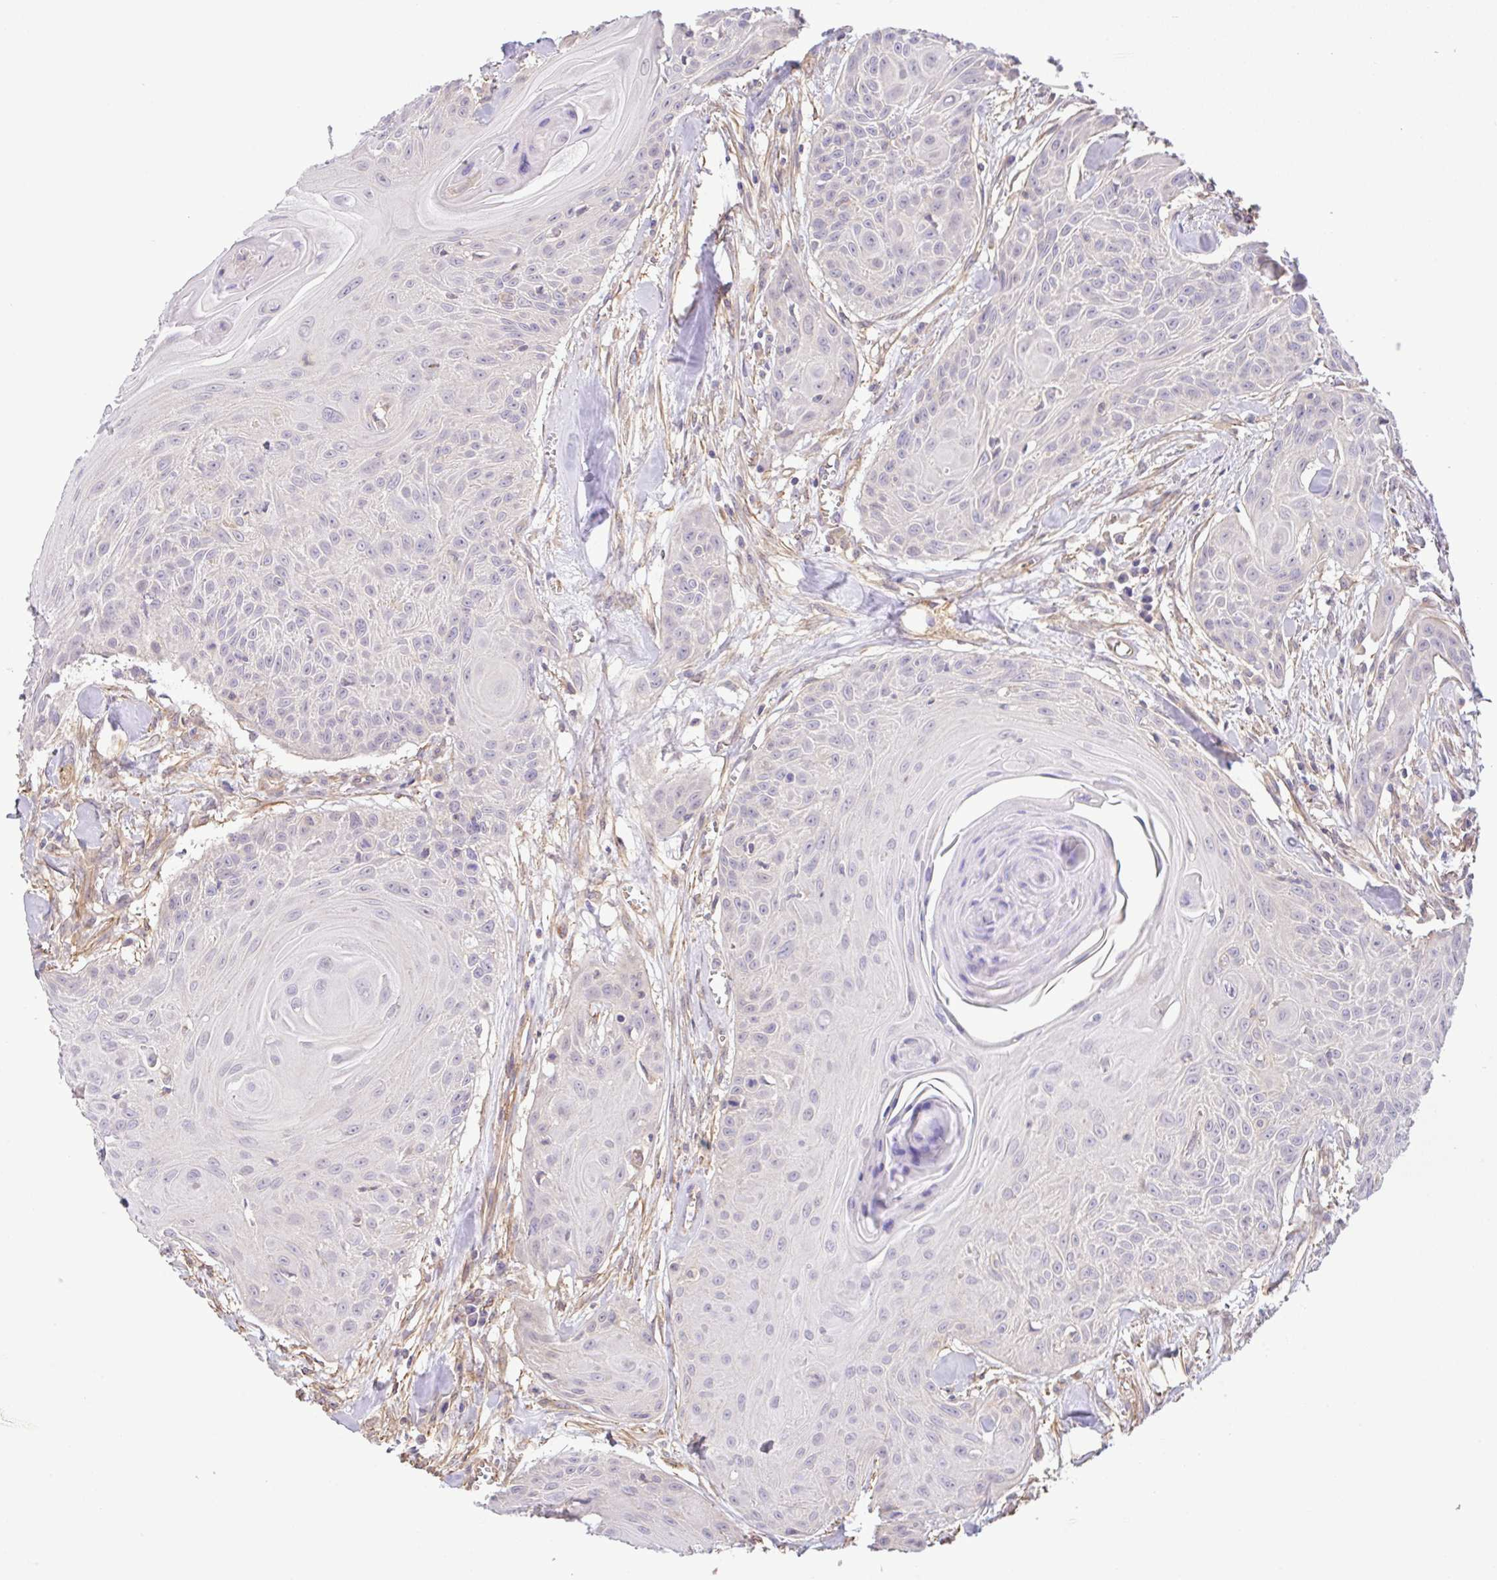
{"staining": {"intensity": "negative", "quantity": "none", "location": "none"}, "tissue": "head and neck cancer", "cell_type": "Tumor cells", "image_type": "cancer", "snomed": [{"axis": "morphology", "description": "Squamous cell carcinoma, NOS"}, {"axis": "topography", "description": "Lymph node"}, {"axis": "topography", "description": "Salivary gland"}, {"axis": "topography", "description": "Head-Neck"}], "caption": "IHC image of neoplastic tissue: head and neck cancer stained with DAB (3,3'-diaminobenzidine) exhibits no significant protein expression in tumor cells.", "gene": "PLCD4", "patient": {"sex": "female", "age": 74}}